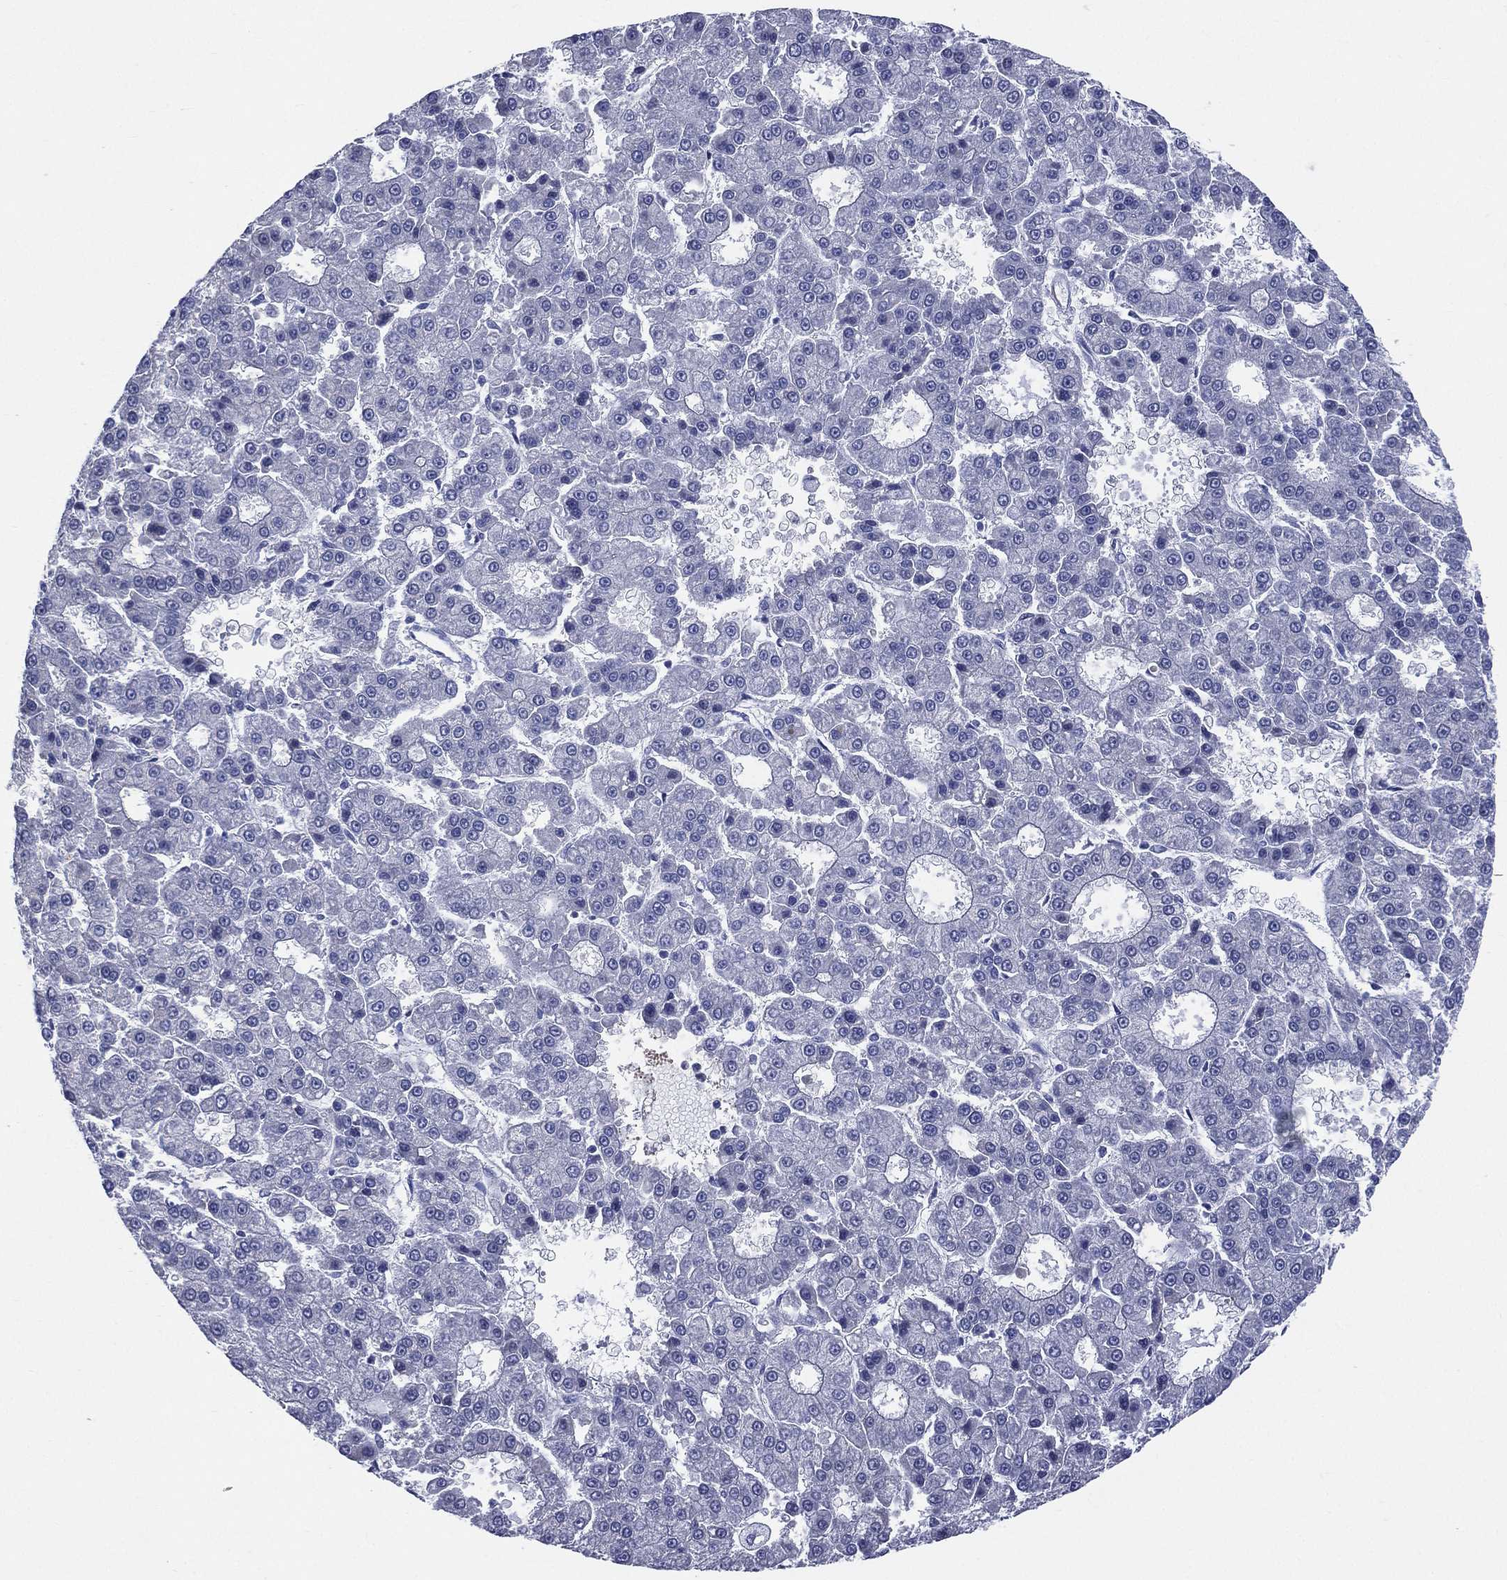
{"staining": {"intensity": "negative", "quantity": "none", "location": "none"}, "tissue": "liver cancer", "cell_type": "Tumor cells", "image_type": "cancer", "snomed": [{"axis": "morphology", "description": "Carcinoma, Hepatocellular, NOS"}, {"axis": "topography", "description": "Liver"}], "caption": "An immunohistochemistry image of hepatocellular carcinoma (liver) is shown. There is no staining in tumor cells of hepatocellular carcinoma (liver).", "gene": "AKAP3", "patient": {"sex": "male", "age": 70}}